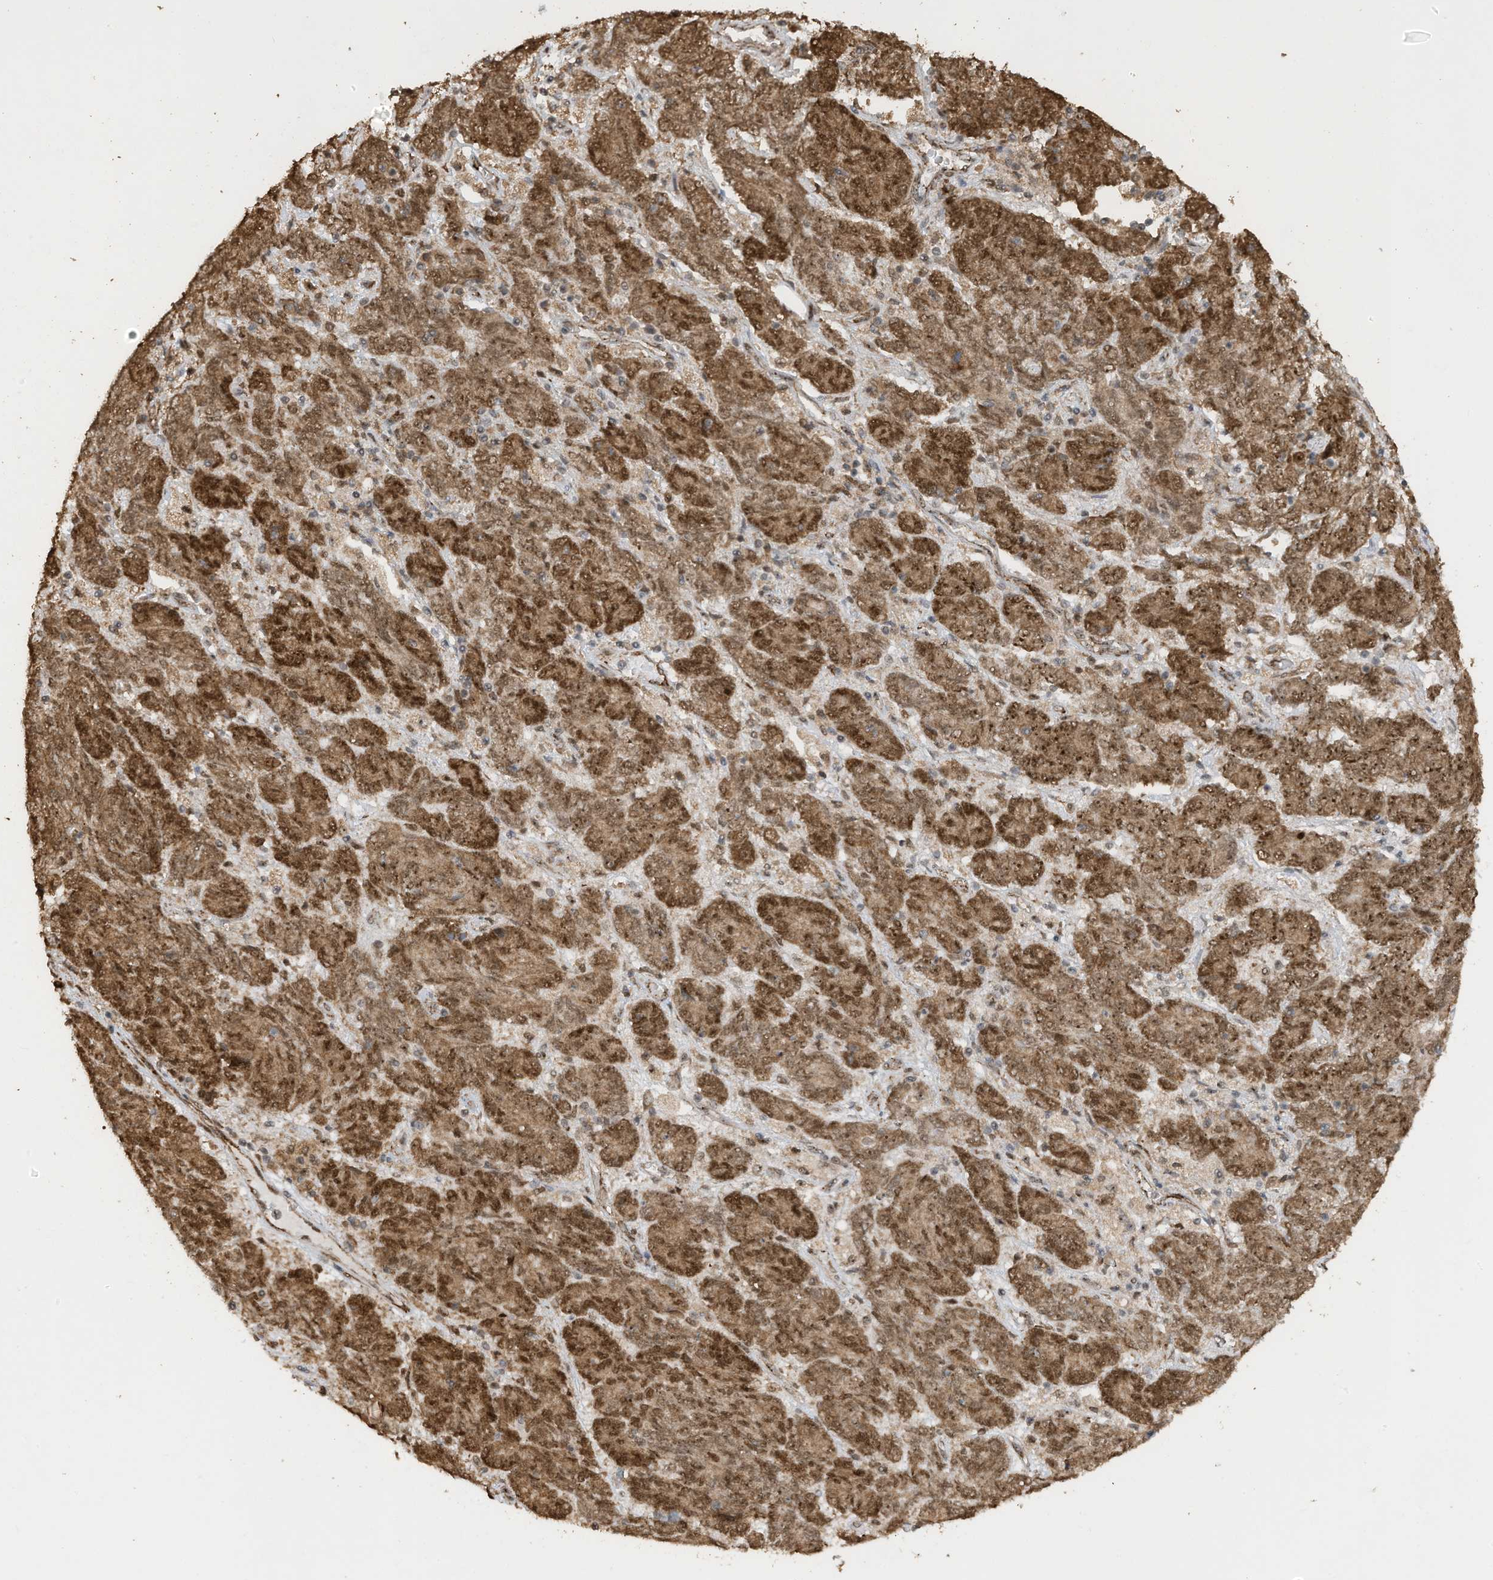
{"staining": {"intensity": "strong", "quantity": ">75%", "location": "cytoplasmic/membranous,nuclear"}, "tissue": "endometrial cancer", "cell_type": "Tumor cells", "image_type": "cancer", "snomed": [{"axis": "morphology", "description": "Adenocarcinoma, NOS"}, {"axis": "topography", "description": "Endometrium"}], "caption": "Human endometrial cancer stained for a protein (brown) displays strong cytoplasmic/membranous and nuclear positive expression in about >75% of tumor cells.", "gene": "ERLEC1", "patient": {"sex": "female", "age": 80}}